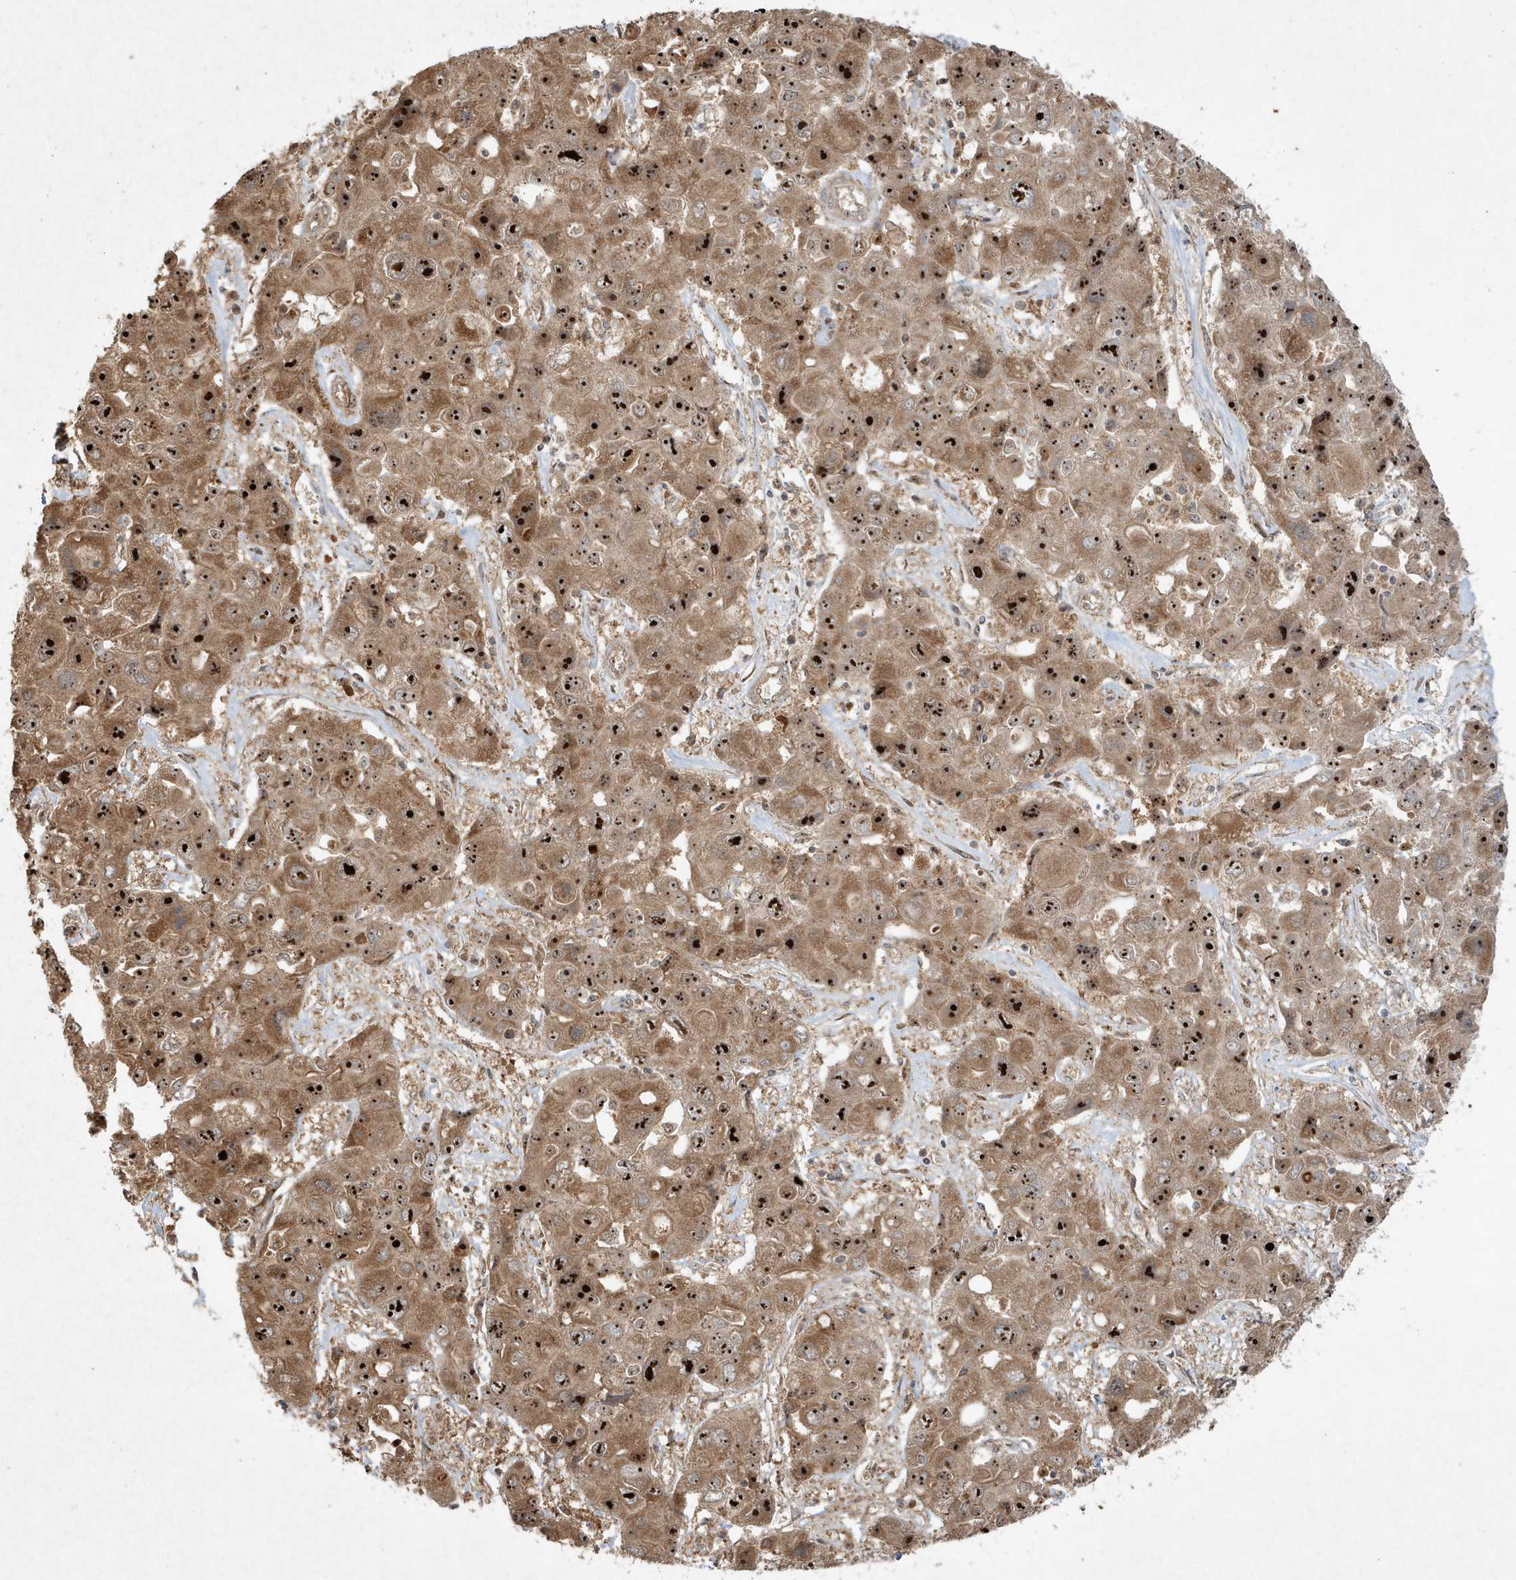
{"staining": {"intensity": "strong", "quantity": ">75%", "location": "cytoplasmic/membranous,nuclear"}, "tissue": "liver cancer", "cell_type": "Tumor cells", "image_type": "cancer", "snomed": [{"axis": "morphology", "description": "Cholangiocarcinoma"}, {"axis": "topography", "description": "Liver"}], "caption": "Immunohistochemical staining of cholangiocarcinoma (liver) demonstrates high levels of strong cytoplasmic/membranous and nuclear positivity in about >75% of tumor cells.", "gene": "ABCB9", "patient": {"sex": "male", "age": 67}}